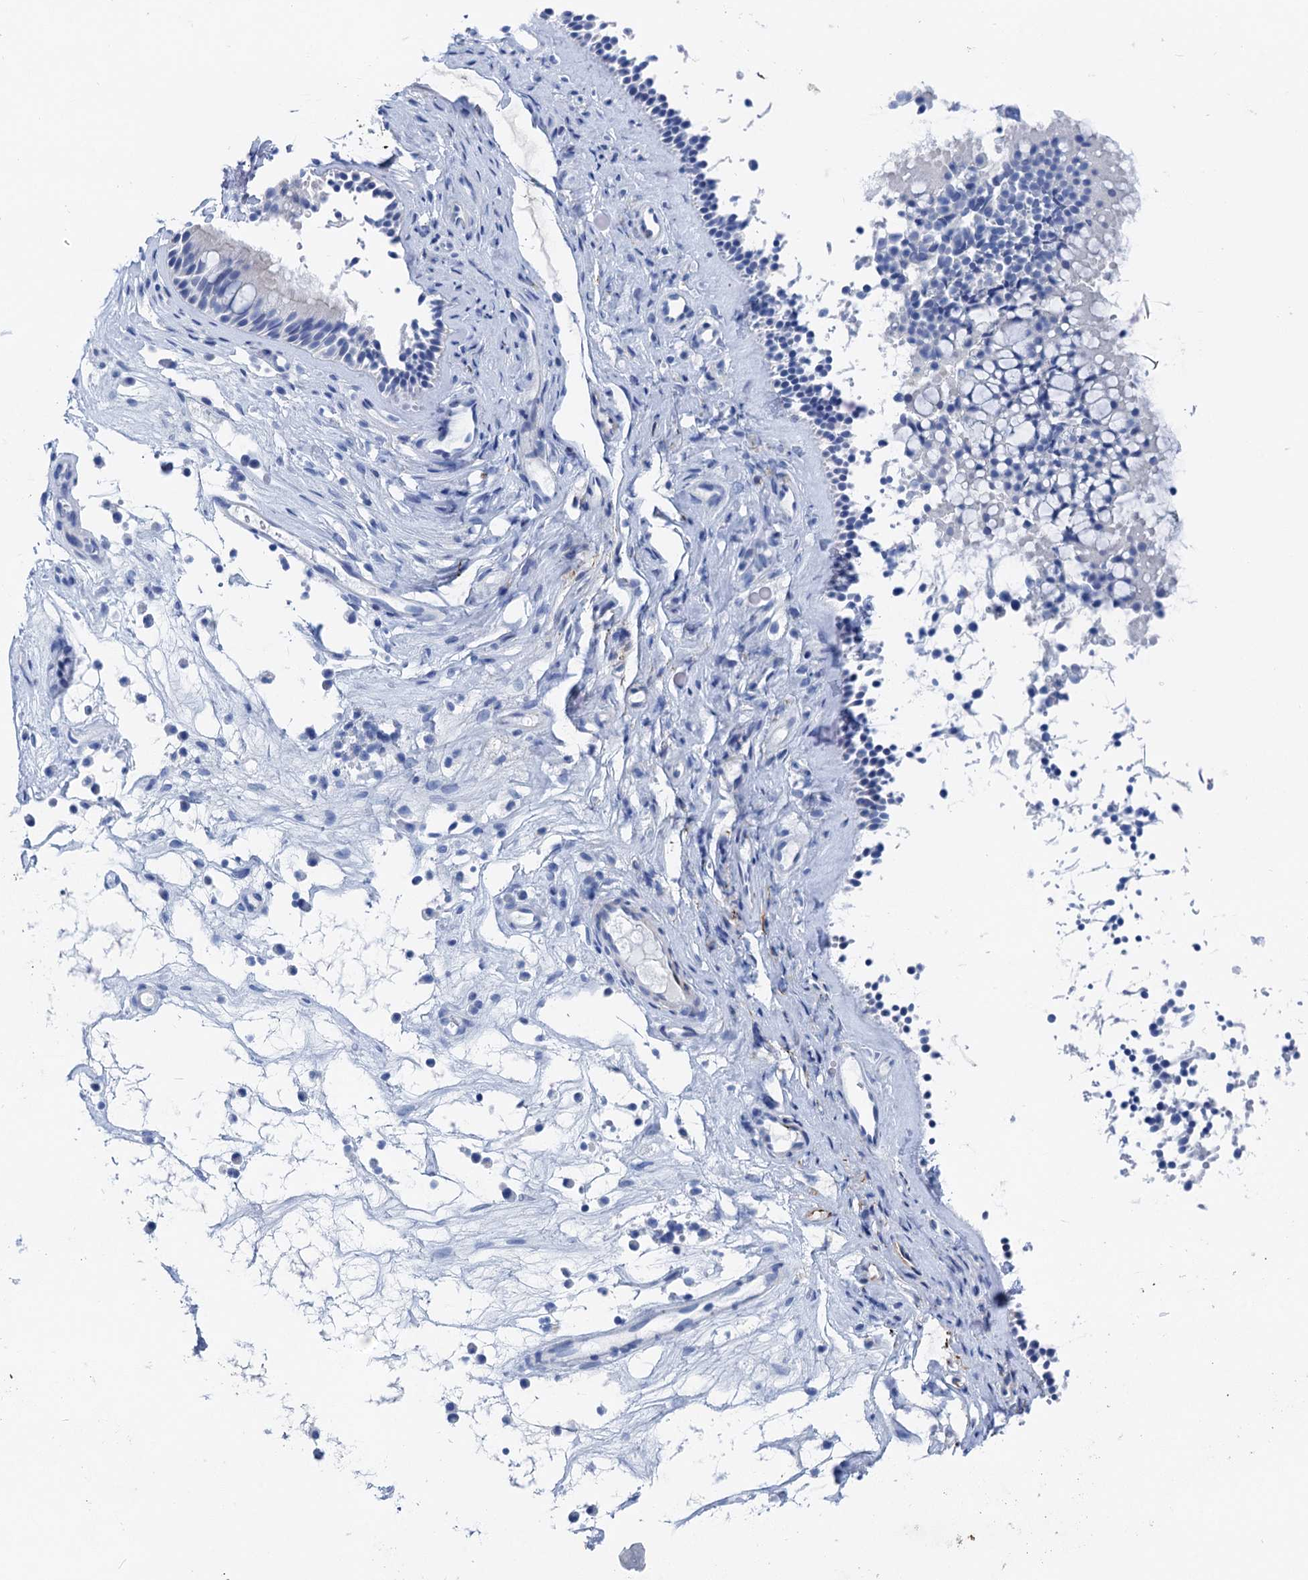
{"staining": {"intensity": "negative", "quantity": "none", "location": "none"}, "tissue": "nasopharynx", "cell_type": "Respiratory epithelial cells", "image_type": "normal", "snomed": [{"axis": "morphology", "description": "Normal tissue, NOS"}, {"axis": "morphology", "description": "Inflammation, NOS"}, {"axis": "morphology", "description": "Malignant melanoma, Metastatic site"}, {"axis": "topography", "description": "Nasopharynx"}], "caption": "A histopathology image of nasopharynx stained for a protein exhibits no brown staining in respiratory epithelial cells. The staining was performed using DAB (3,3'-diaminobenzidine) to visualize the protein expression in brown, while the nuclei were stained in blue with hematoxylin (Magnification: 20x).", "gene": "NLRP10", "patient": {"sex": "male", "age": 70}}